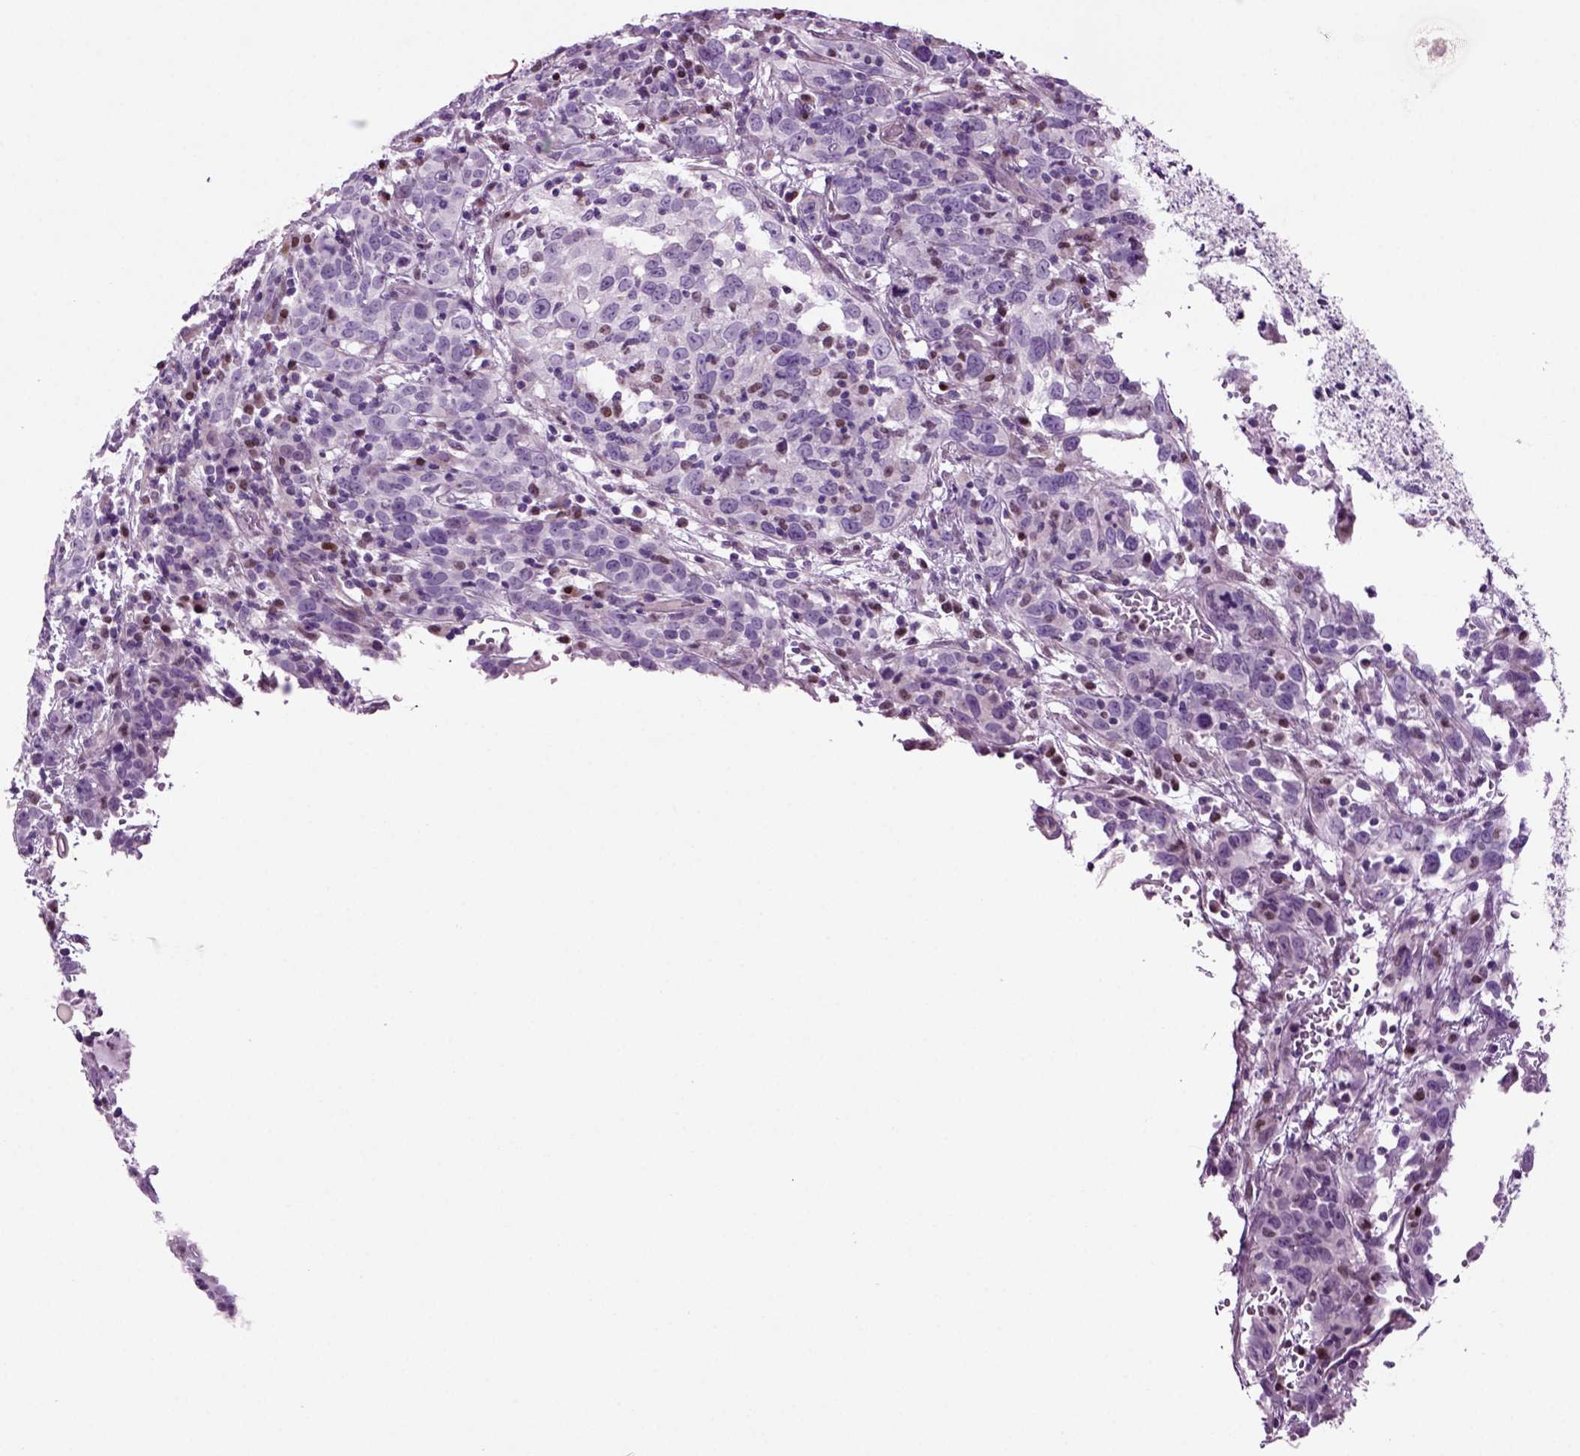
{"staining": {"intensity": "negative", "quantity": "none", "location": "none"}, "tissue": "cervical cancer", "cell_type": "Tumor cells", "image_type": "cancer", "snomed": [{"axis": "morphology", "description": "Adenocarcinoma, NOS"}, {"axis": "topography", "description": "Cervix"}], "caption": "This is an IHC micrograph of human cervical adenocarcinoma. There is no expression in tumor cells.", "gene": "ARID3A", "patient": {"sex": "female", "age": 40}}